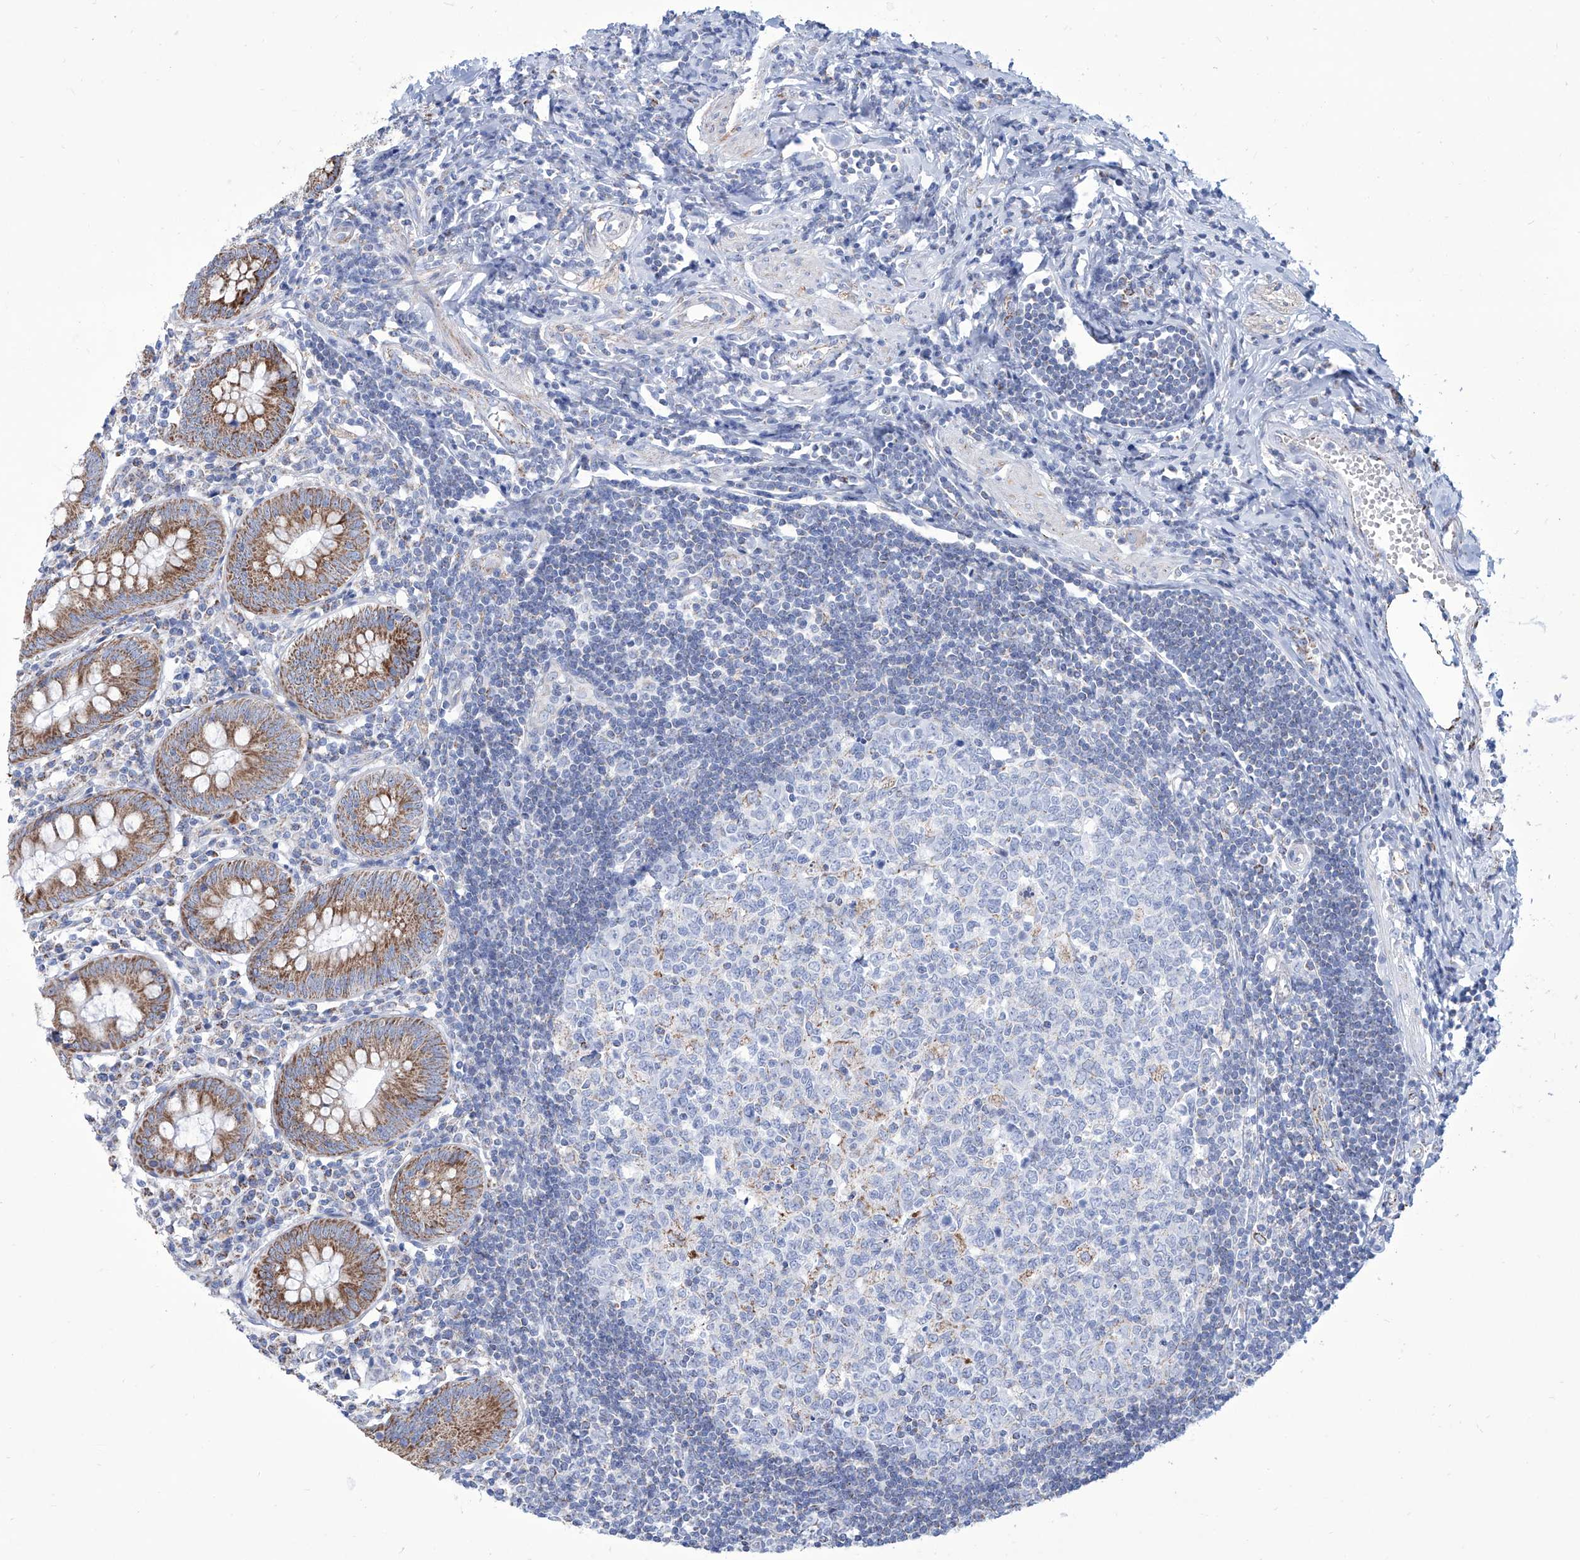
{"staining": {"intensity": "strong", "quantity": ">75%", "location": "cytoplasmic/membranous"}, "tissue": "appendix", "cell_type": "Glandular cells", "image_type": "normal", "snomed": [{"axis": "morphology", "description": "Normal tissue, NOS"}, {"axis": "topography", "description": "Appendix"}], "caption": "High-magnification brightfield microscopy of normal appendix stained with DAB (brown) and counterstained with hematoxylin (blue). glandular cells exhibit strong cytoplasmic/membranous staining is identified in about>75% of cells.", "gene": "ALDH6A1", "patient": {"sex": "female", "age": 54}}